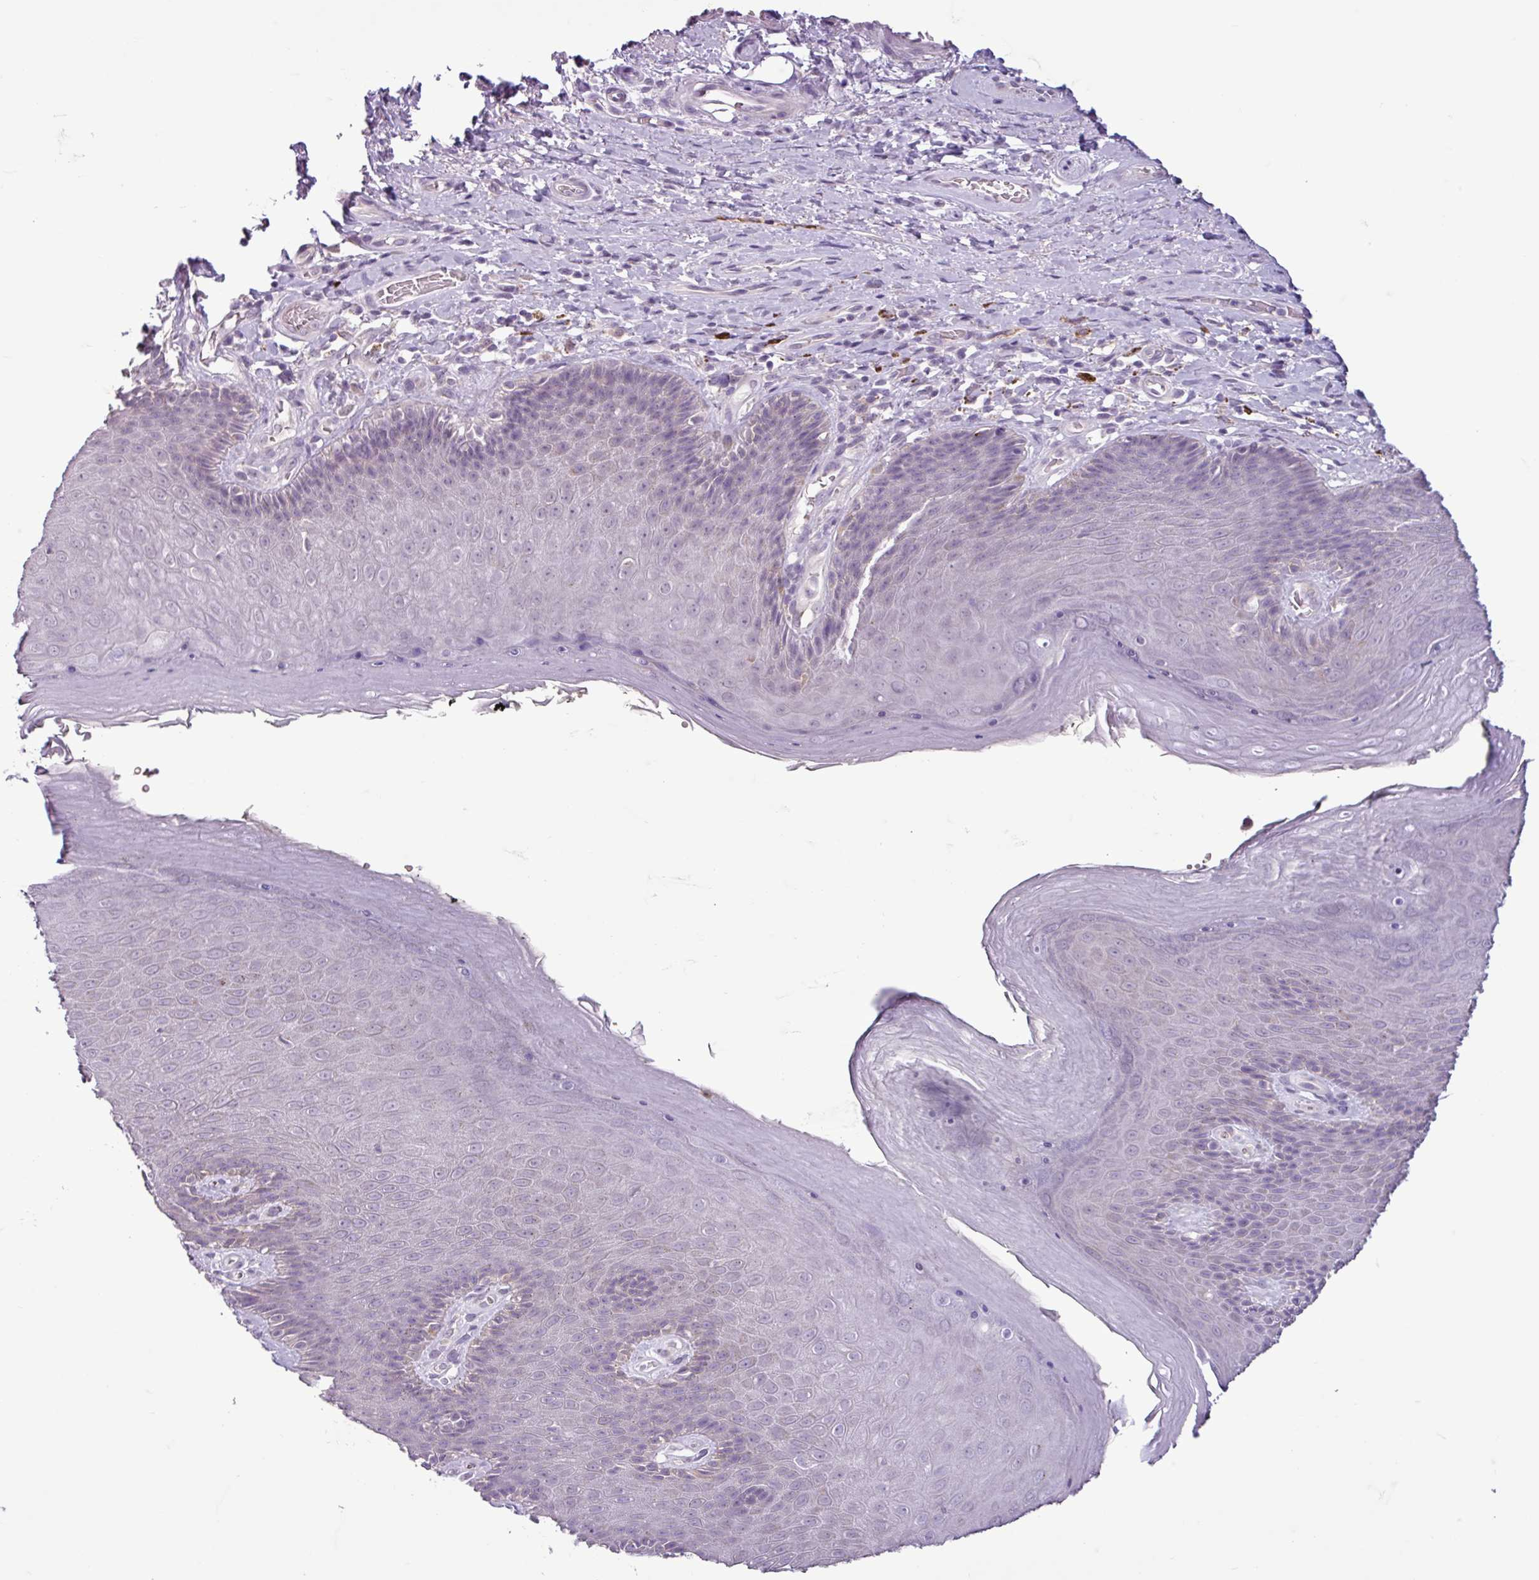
{"staining": {"intensity": "negative", "quantity": "none", "location": "none"}, "tissue": "skin", "cell_type": "Epidermal cells", "image_type": "normal", "snomed": [{"axis": "morphology", "description": "Normal tissue, NOS"}, {"axis": "topography", "description": "Anal"}, {"axis": "topography", "description": "Peripheral nerve tissue"}], "caption": "Normal skin was stained to show a protein in brown. There is no significant staining in epidermal cells.", "gene": "C9orf24", "patient": {"sex": "male", "age": 53}}